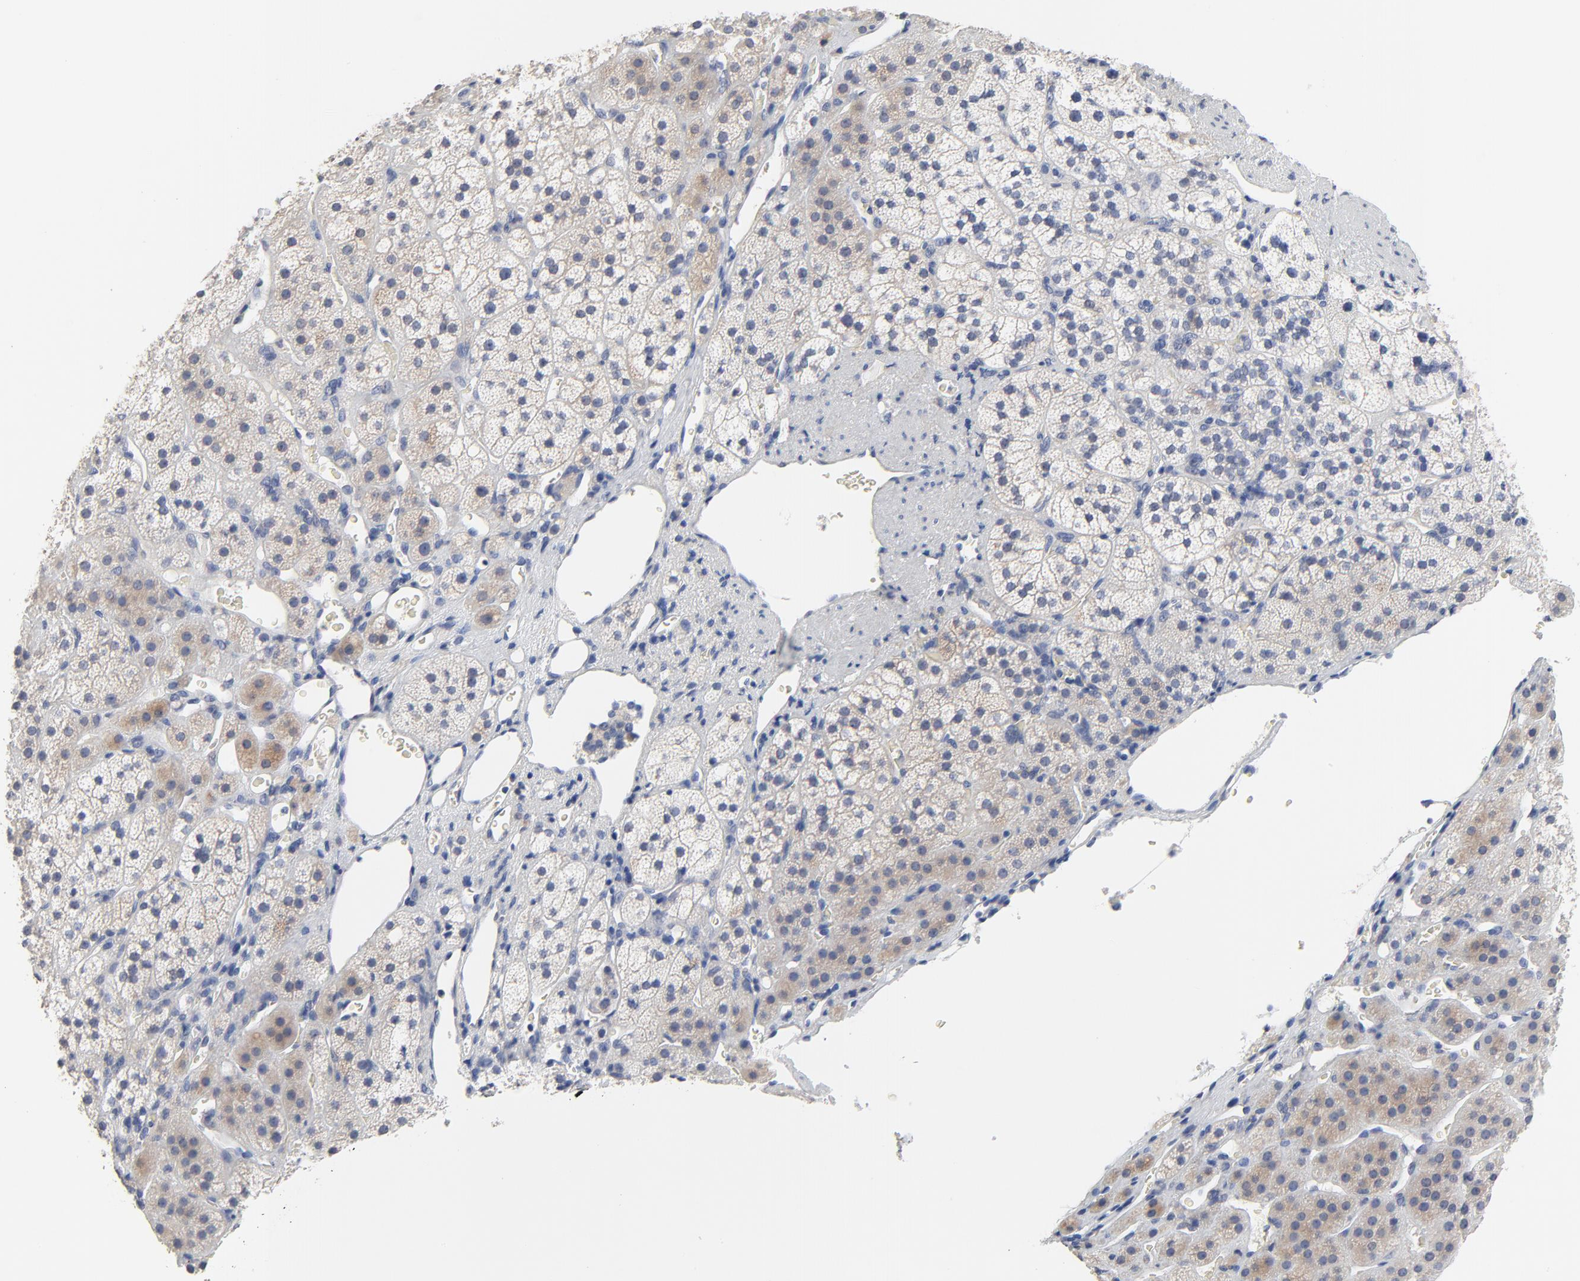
{"staining": {"intensity": "negative", "quantity": "none", "location": "none"}, "tissue": "adrenal gland", "cell_type": "Glandular cells", "image_type": "normal", "snomed": [{"axis": "morphology", "description": "Normal tissue, NOS"}, {"axis": "topography", "description": "Adrenal gland"}], "caption": "Micrograph shows no protein staining in glandular cells of unremarkable adrenal gland.", "gene": "FBXL5", "patient": {"sex": "female", "age": 44}}